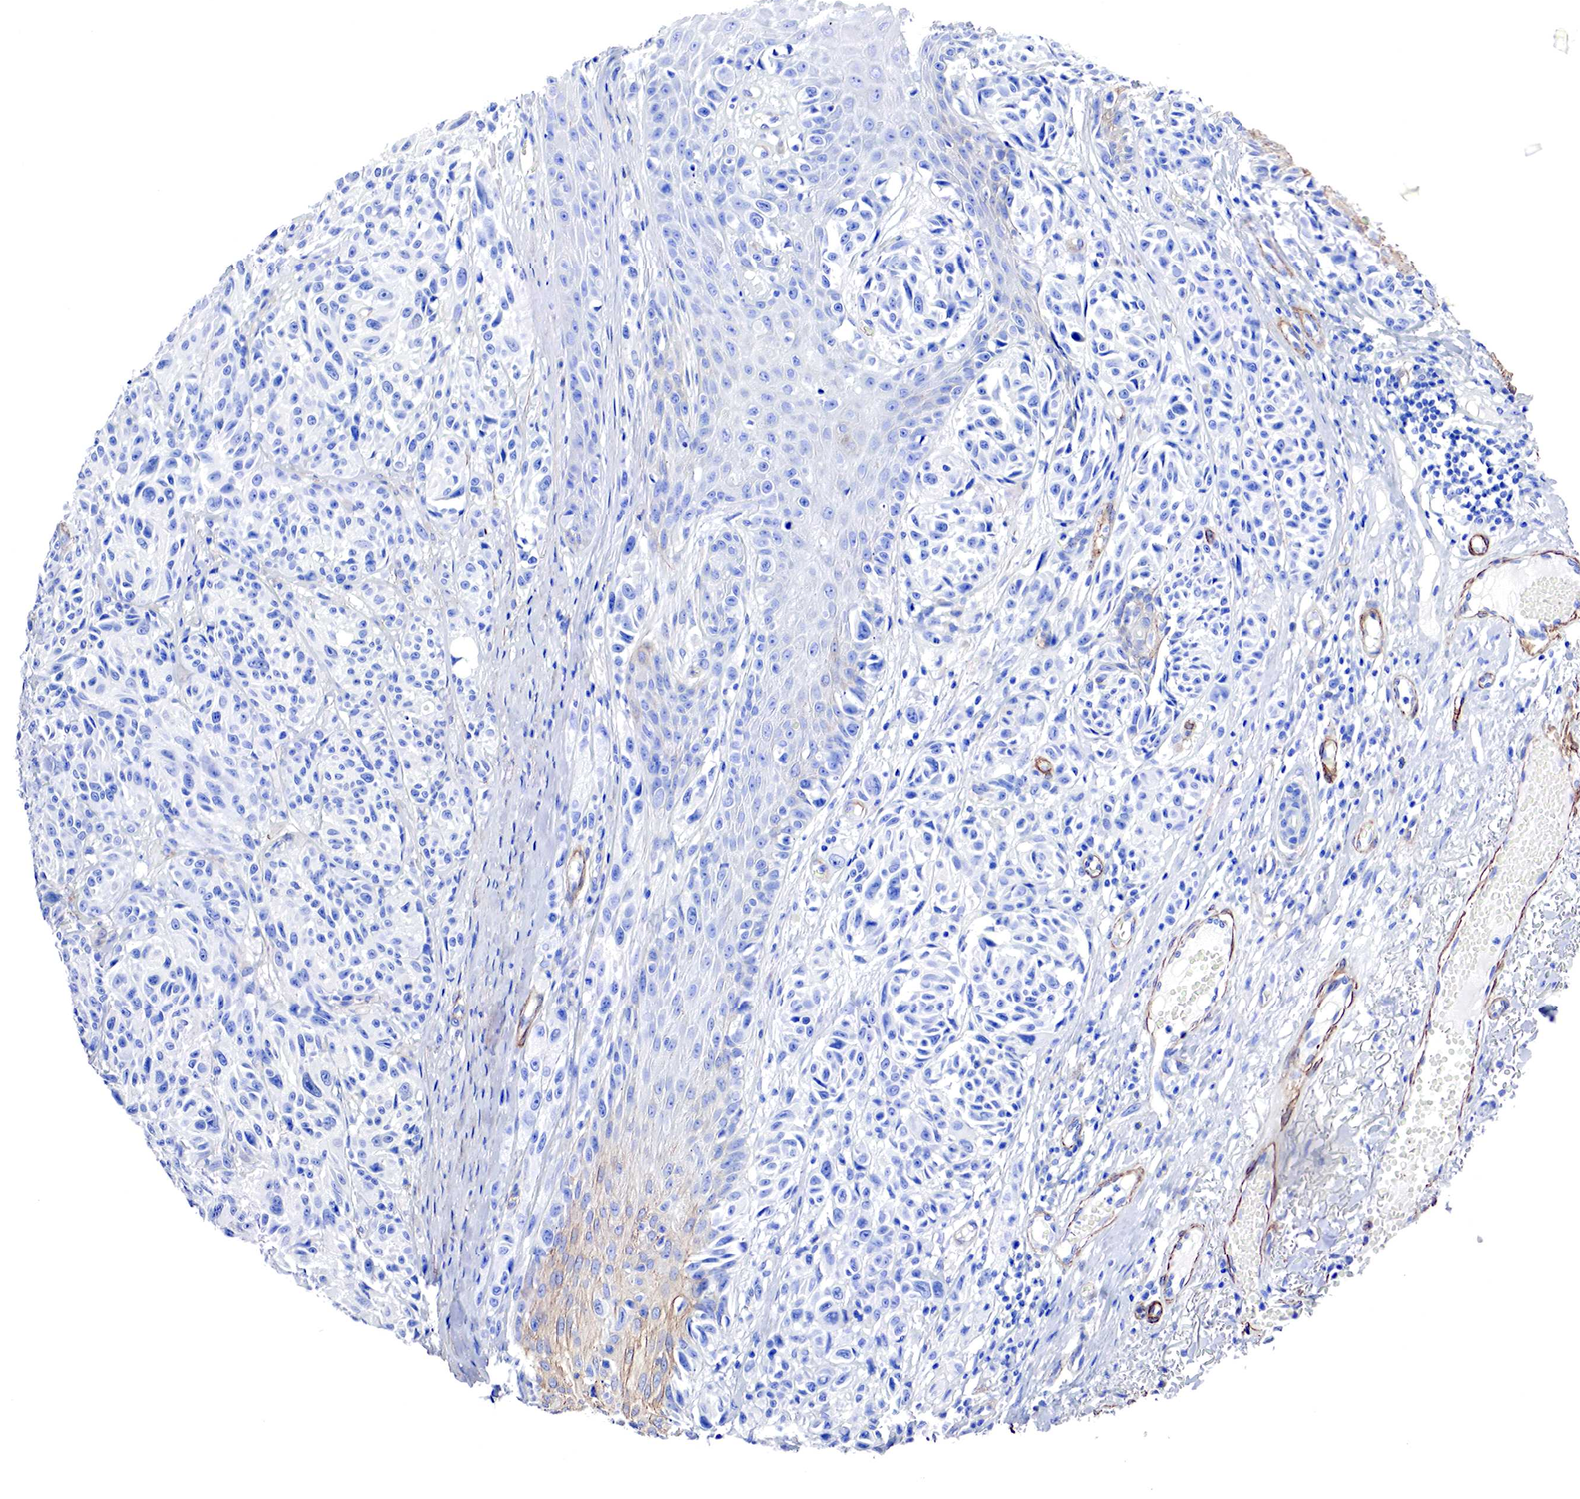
{"staining": {"intensity": "negative", "quantity": "none", "location": "none"}, "tissue": "melanoma", "cell_type": "Tumor cells", "image_type": "cancer", "snomed": [{"axis": "morphology", "description": "Malignant melanoma, NOS"}, {"axis": "topography", "description": "Skin"}], "caption": "This is a image of immunohistochemistry (IHC) staining of melanoma, which shows no expression in tumor cells.", "gene": "TPM1", "patient": {"sex": "male", "age": 70}}